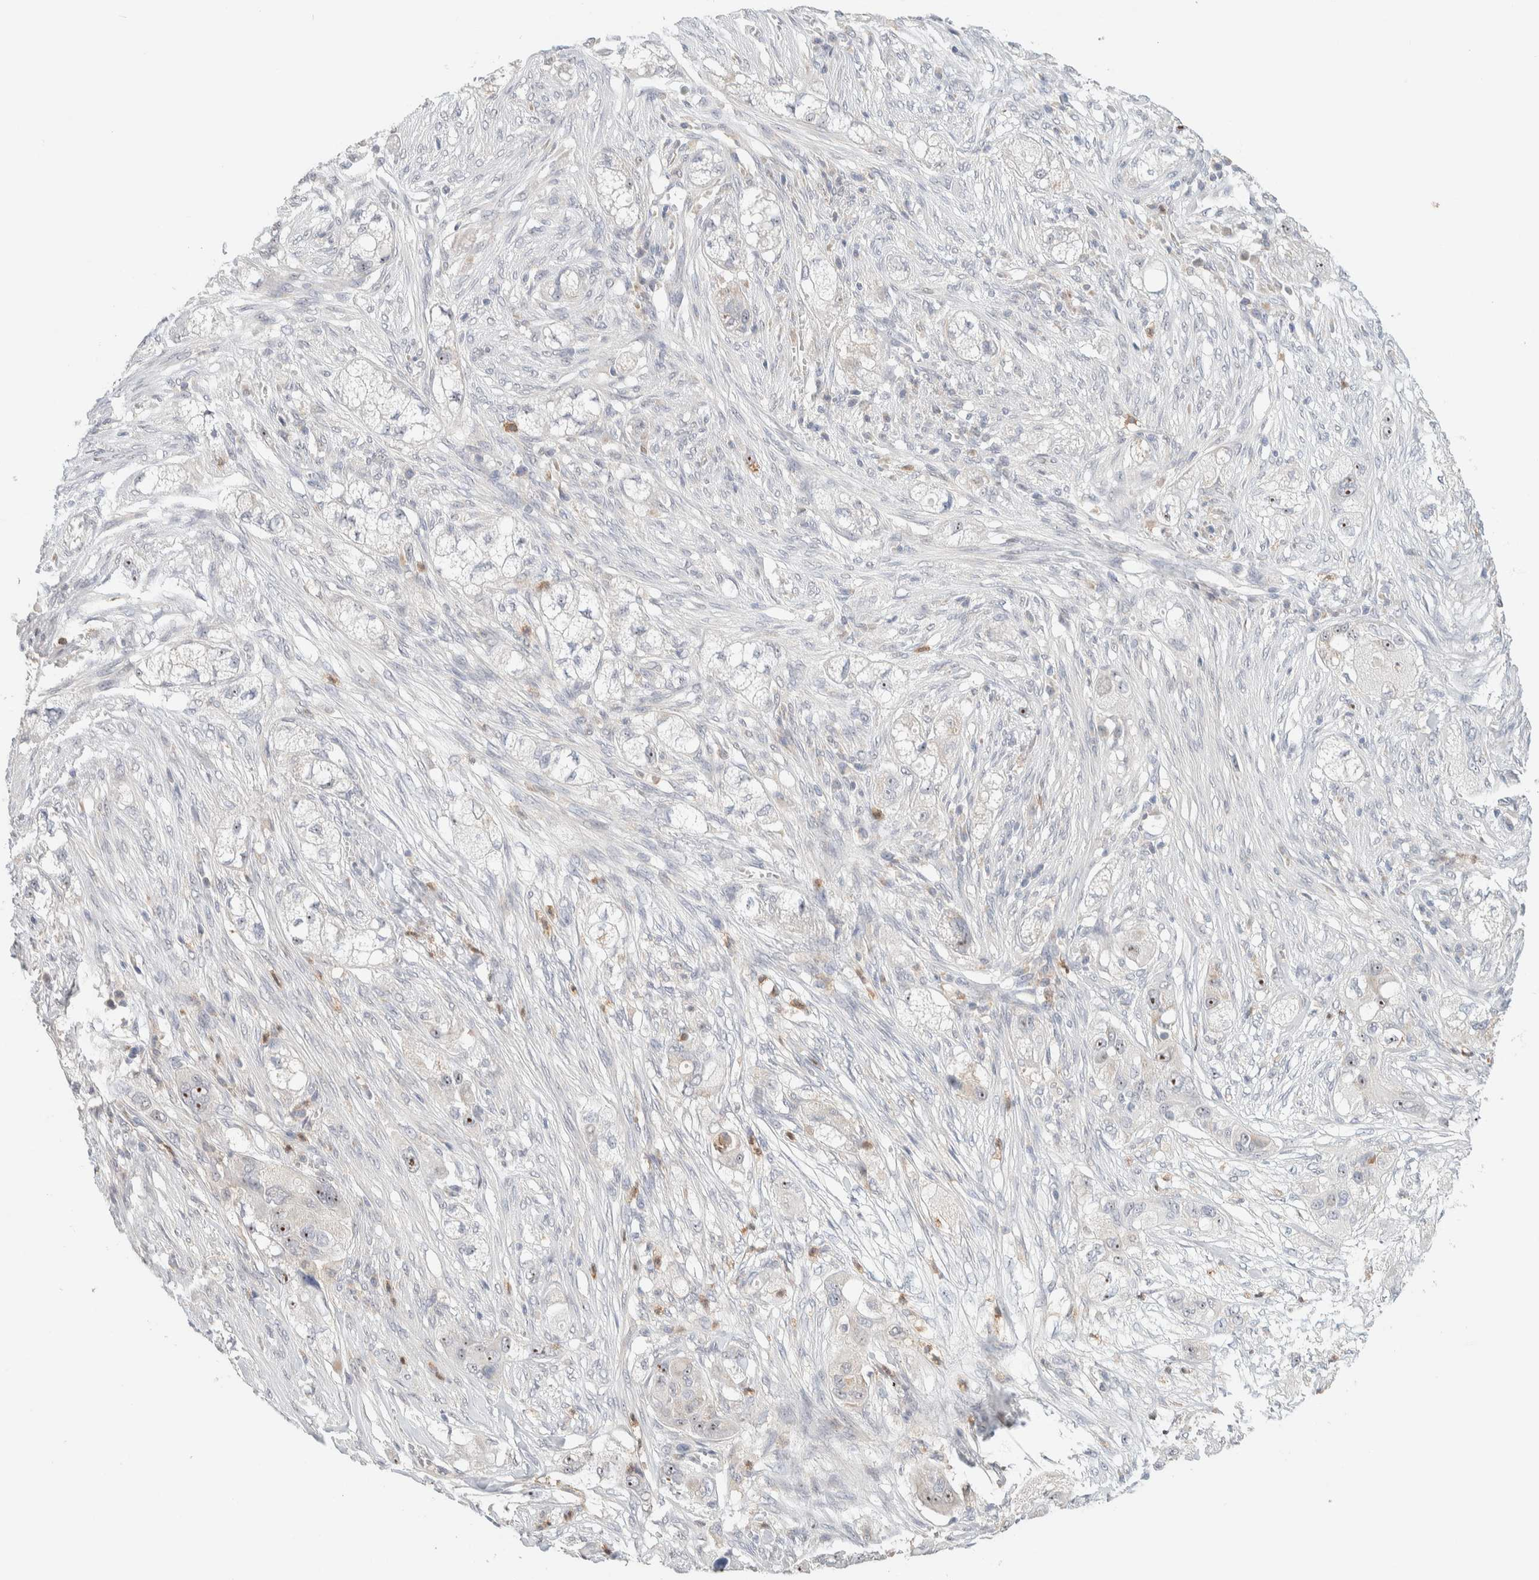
{"staining": {"intensity": "moderate", "quantity": "<25%", "location": "nuclear"}, "tissue": "pancreatic cancer", "cell_type": "Tumor cells", "image_type": "cancer", "snomed": [{"axis": "morphology", "description": "Adenocarcinoma, NOS"}, {"axis": "topography", "description": "Pancreas"}], "caption": "Pancreatic adenocarcinoma stained for a protein (brown) demonstrates moderate nuclear positive expression in approximately <25% of tumor cells.", "gene": "HDHD3", "patient": {"sex": "female", "age": 78}}